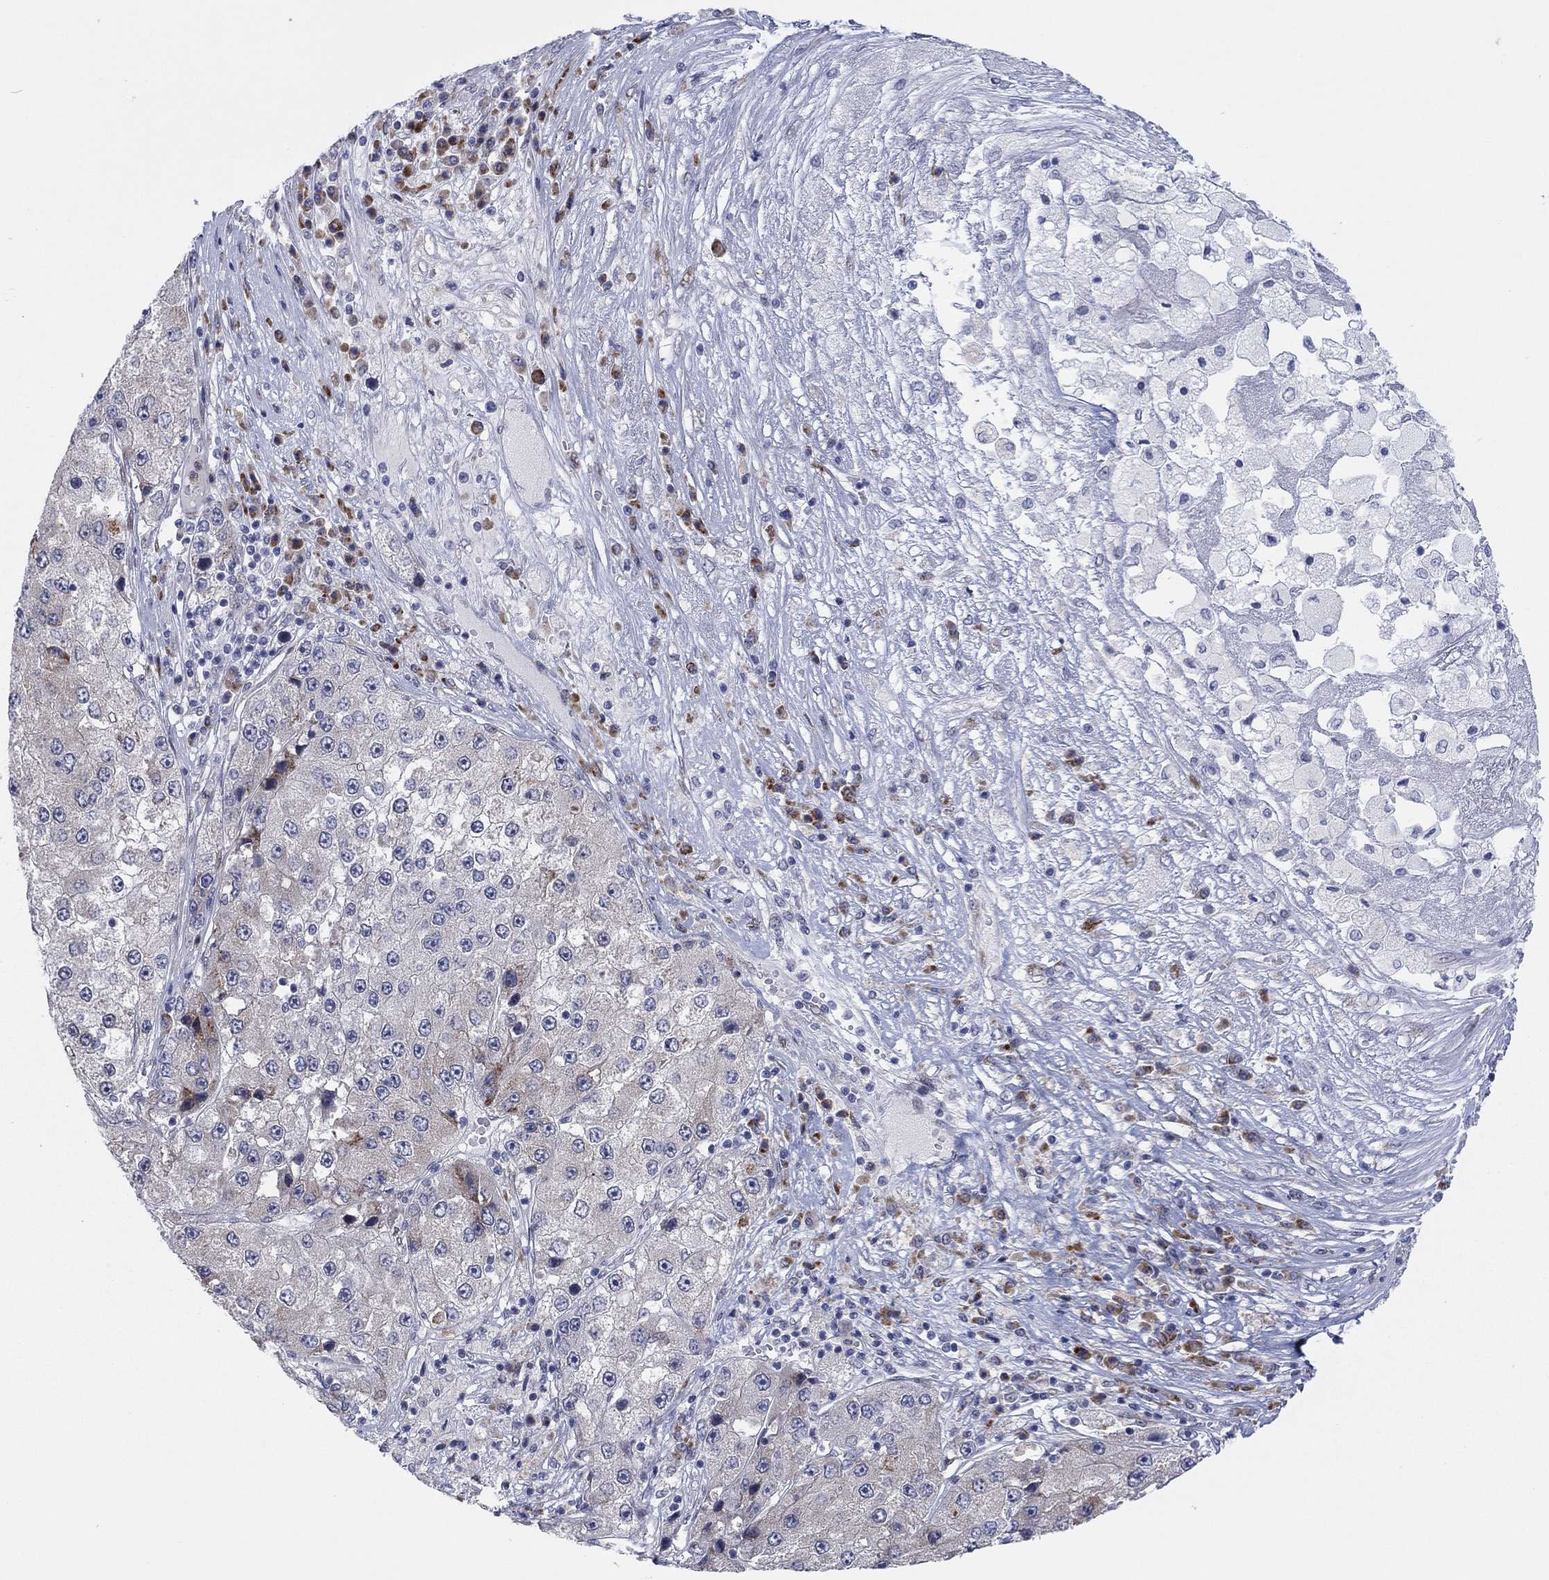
{"staining": {"intensity": "moderate", "quantity": "<25%", "location": "cytoplasmic/membranous"}, "tissue": "liver cancer", "cell_type": "Tumor cells", "image_type": "cancer", "snomed": [{"axis": "morphology", "description": "Carcinoma, Hepatocellular, NOS"}, {"axis": "topography", "description": "Liver"}], "caption": "Immunohistochemical staining of liver cancer shows low levels of moderate cytoplasmic/membranous protein staining in approximately <25% of tumor cells. (Brightfield microscopy of DAB IHC at high magnification).", "gene": "TTC21B", "patient": {"sex": "female", "age": 73}}